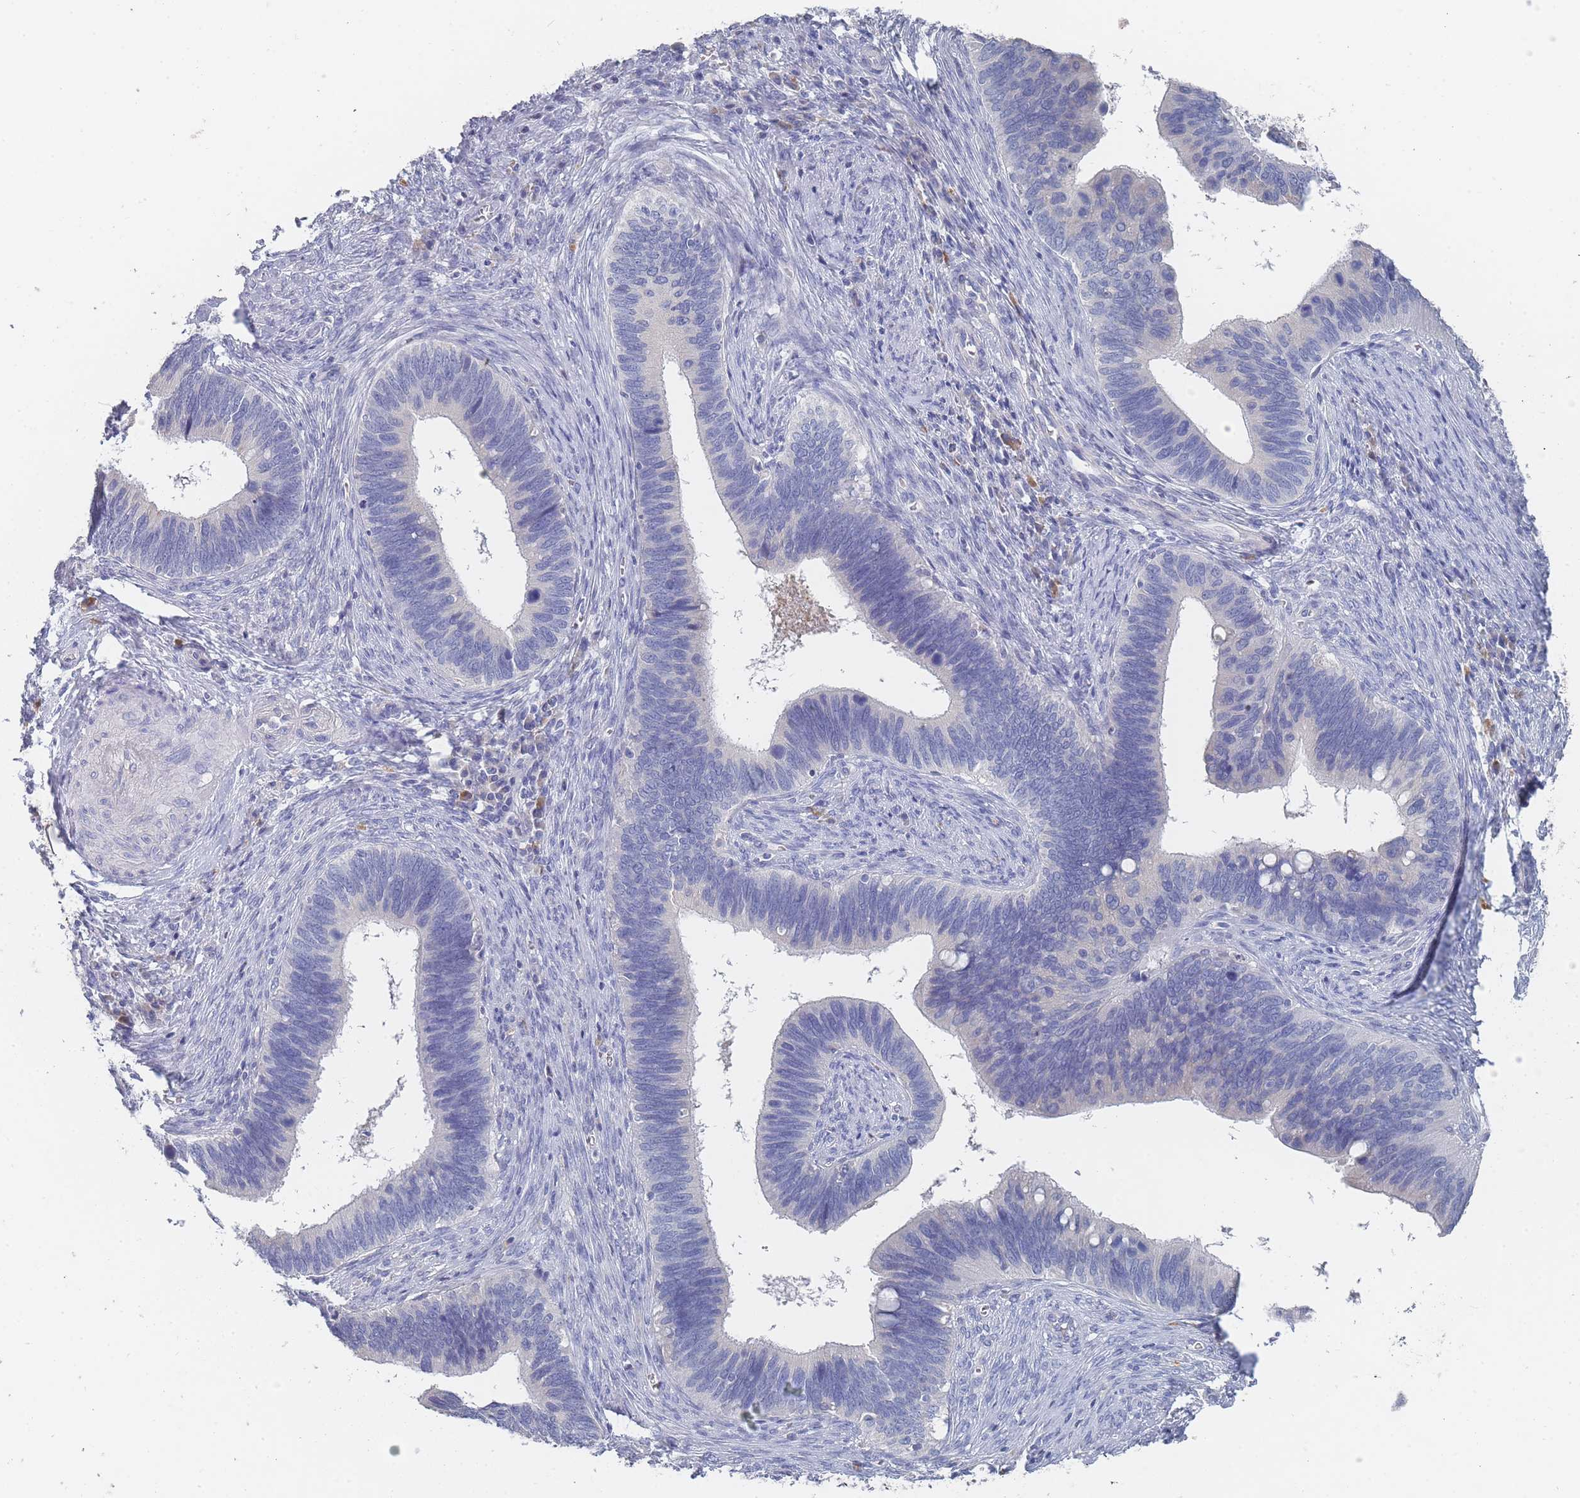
{"staining": {"intensity": "negative", "quantity": "none", "location": "none"}, "tissue": "cervical cancer", "cell_type": "Tumor cells", "image_type": "cancer", "snomed": [{"axis": "morphology", "description": "Adenocarcinoma, NOS"}, {"axis": "topography", "description": "Cervix"}], "caption": "Immunohistochemical staining of human cervical adenocarcinoma displays no significant positivity in tumor cells. The staining was performed using DAB (3,3'-diaminobenzidine) to visualize the protein expression in brown, while the nuclei were stained in blue with hematoxylin (Magnification: 20x).", "gene": "ACAD11", "patient": {"sex": "female", "age": 42}}